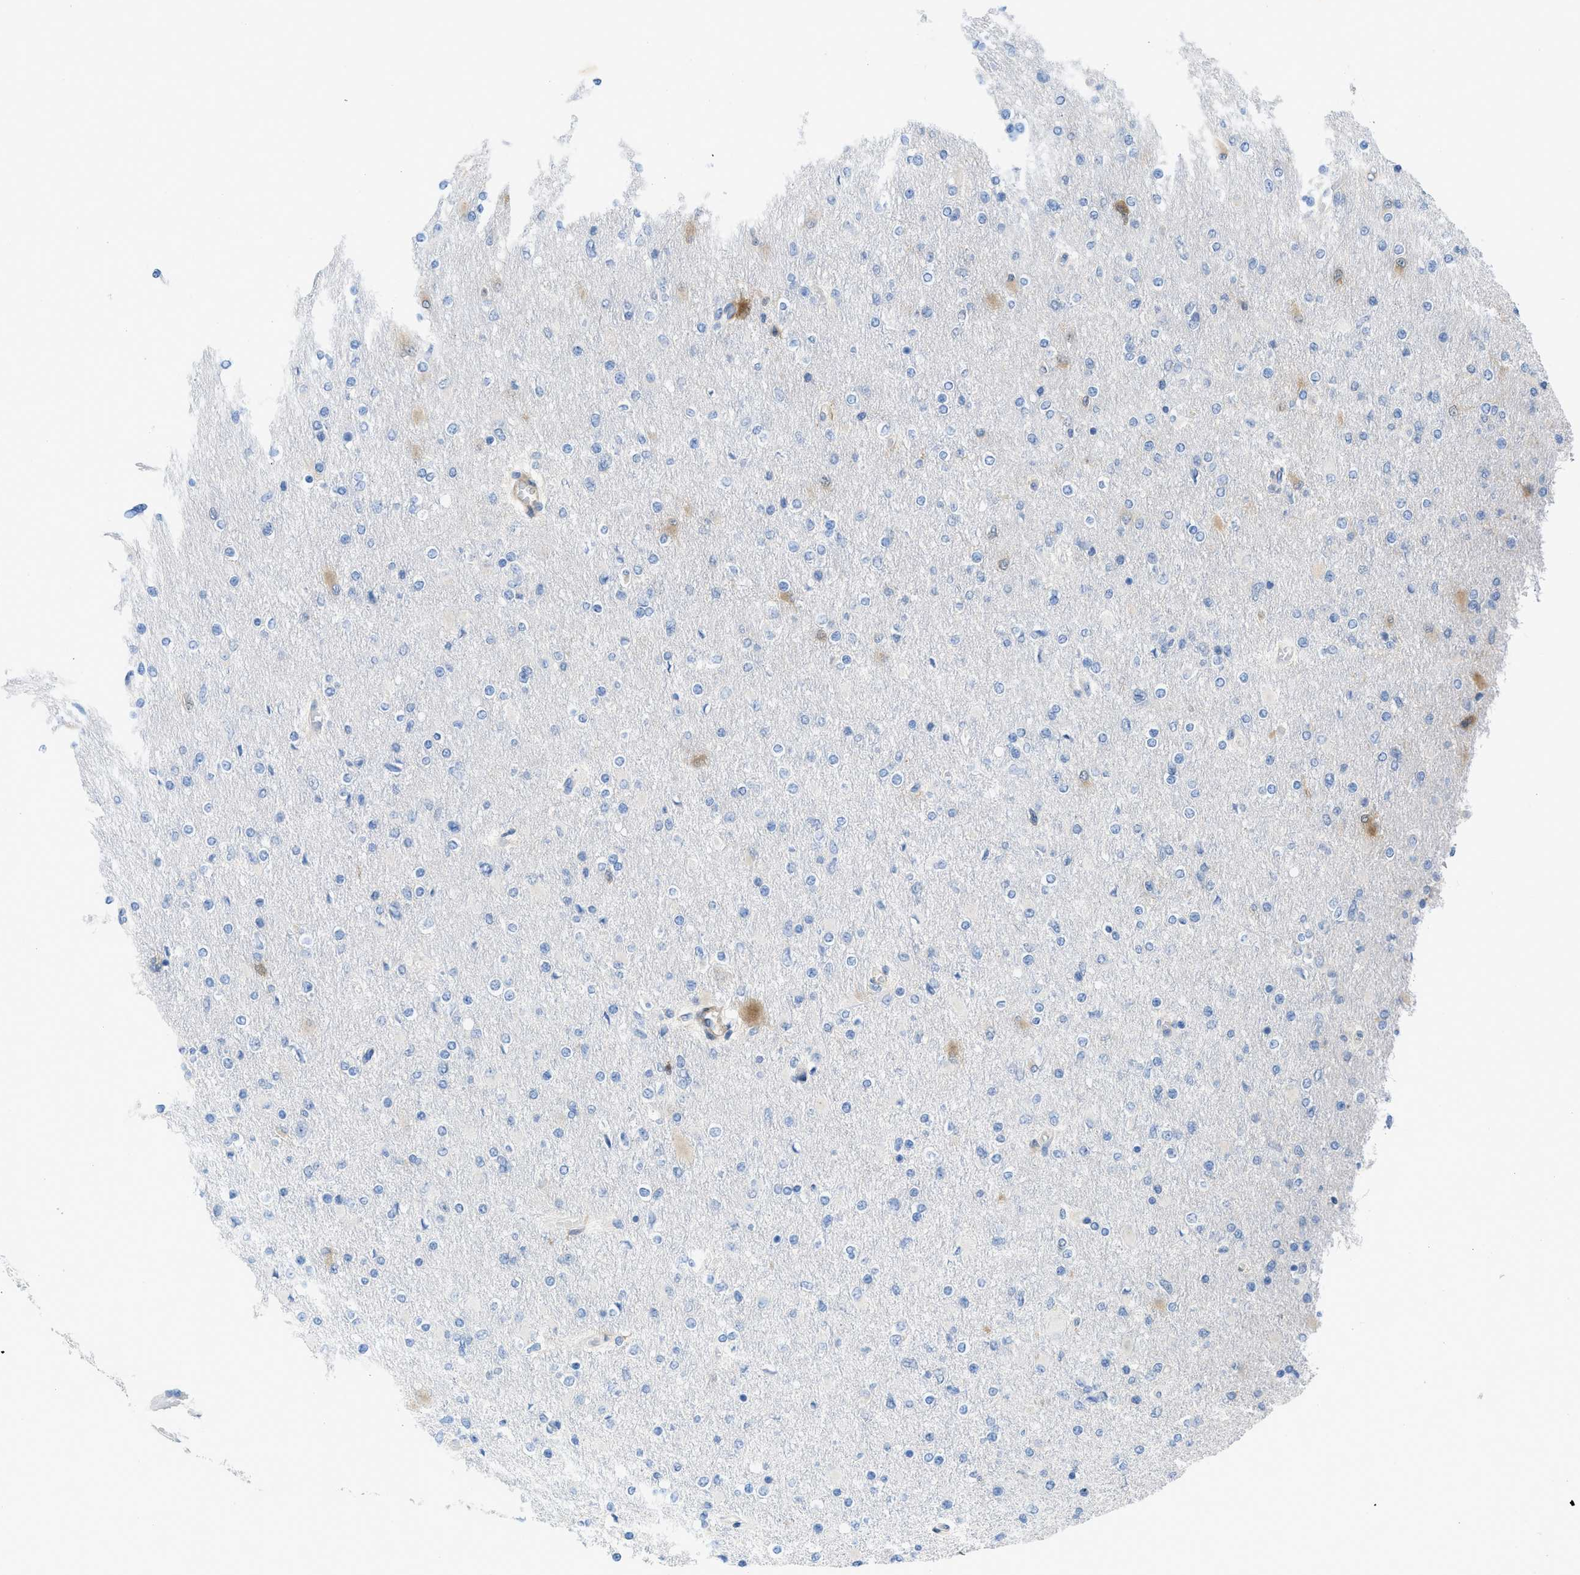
{"staining": {"intensity": "negative", "quantity": "none", "location": "none"}, "tissue": "glioma", "cell_type": "Tumor cells", "image_type": "cancer", "snomed": [{"axis": "morphology", "description": "Glioma, malignant, High grade"}, {"axis": "topography", "description": "Cerebral cortex"}], "caption": "Immunohistochemistry of human glioma shows no staining in tumor cells.", "gene": "PDLIM5", "patient": {"sex": "female", "age": 36}}